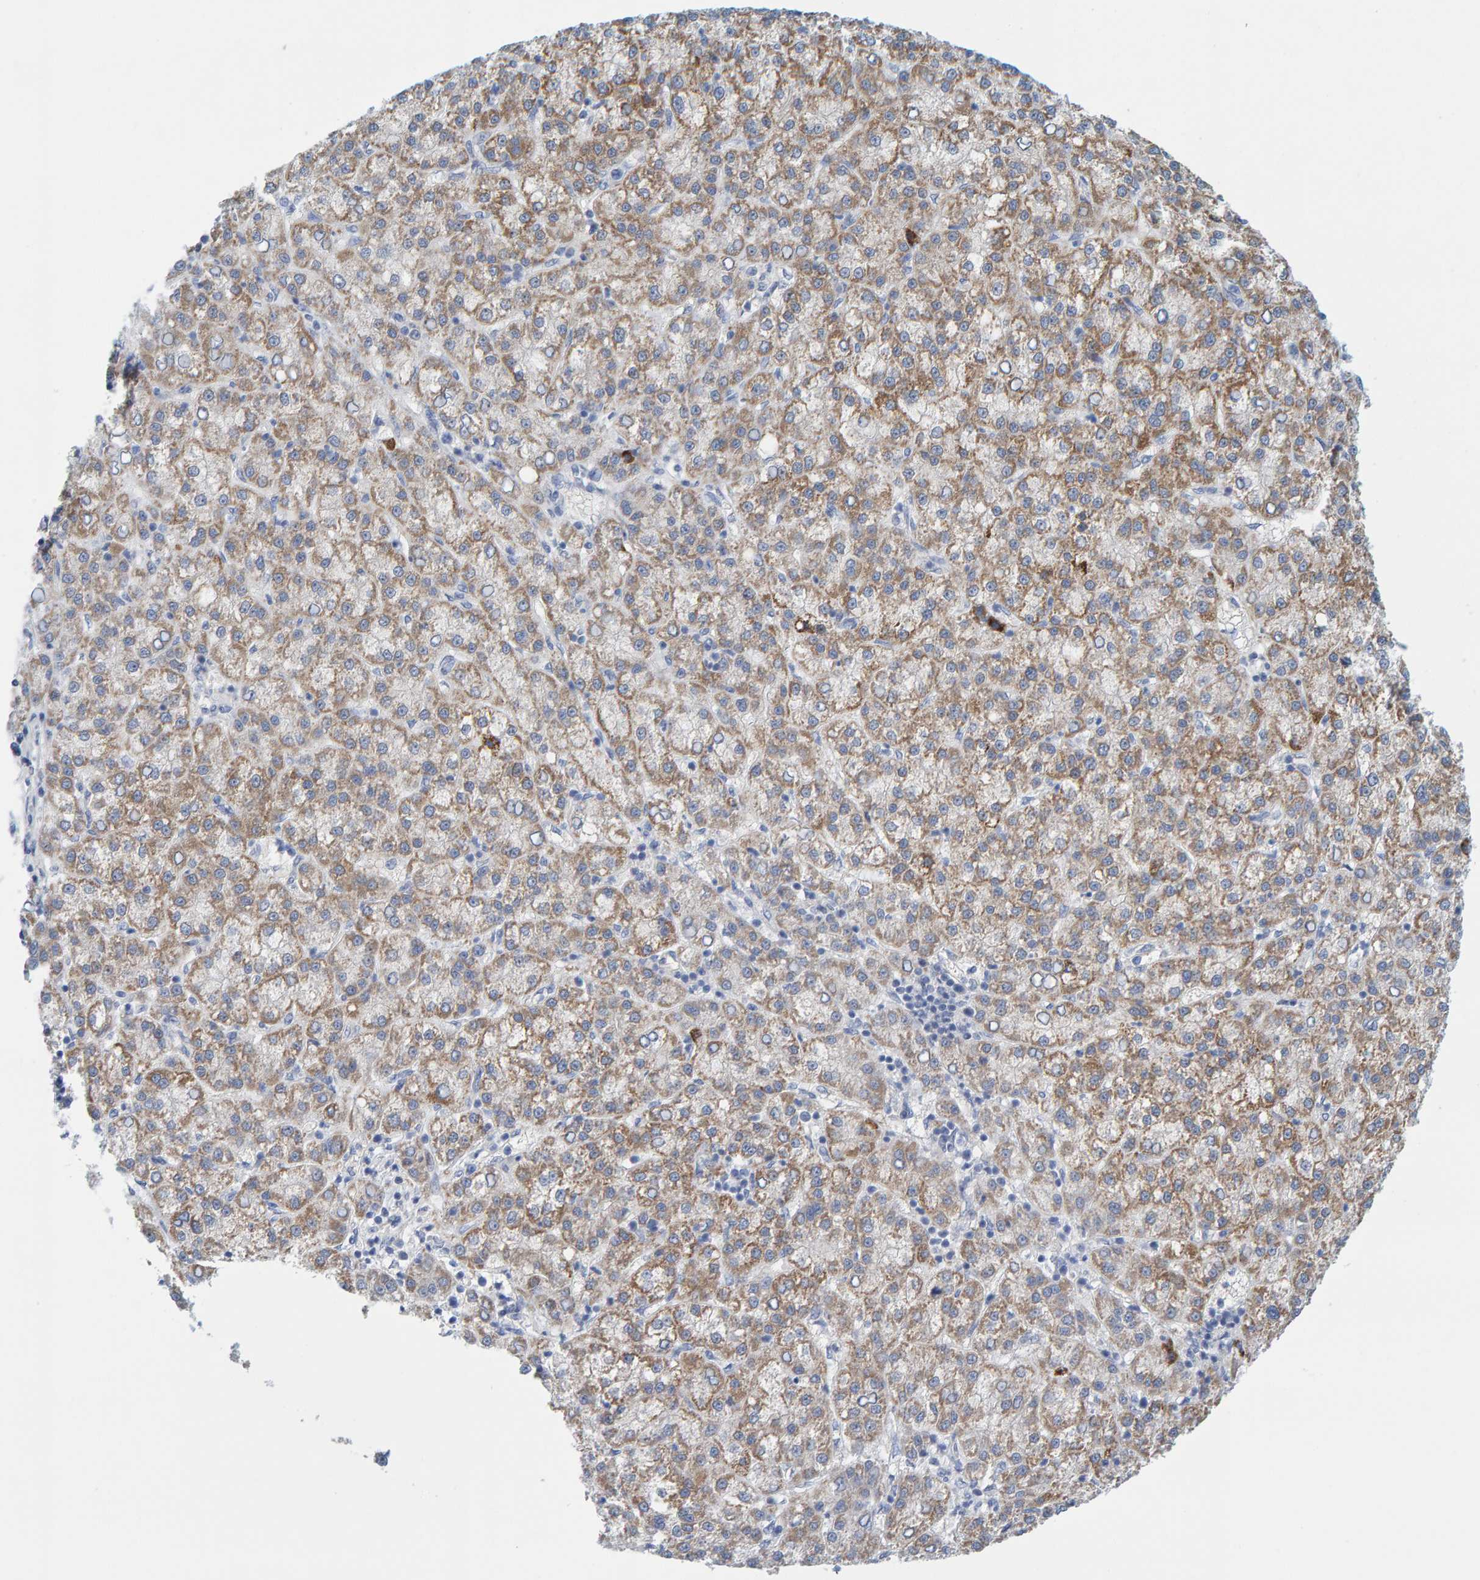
{"staining": {"intensity": "weak", "quantity": ">75%", "location": "cytoplasmic/membranous"}, "tissue": "liver cancer", "cell_type": "Tumor cells", "image_type": "cancer", "snomed": [{"axis": "morphology", "description": "Carcinoma, Hepatocellular, NOS"}, {"axis": "topography", "description": "Liver"}], "caption": "Immunohistochemical staining of human liver cancer (hepatocellular carcinoma) exhibits weak cytoplasmic/membranous protein expression in about >75% of tumor cells.", "gene": "ZC3H3", "patient": {"sex": "female", "age": 58}}